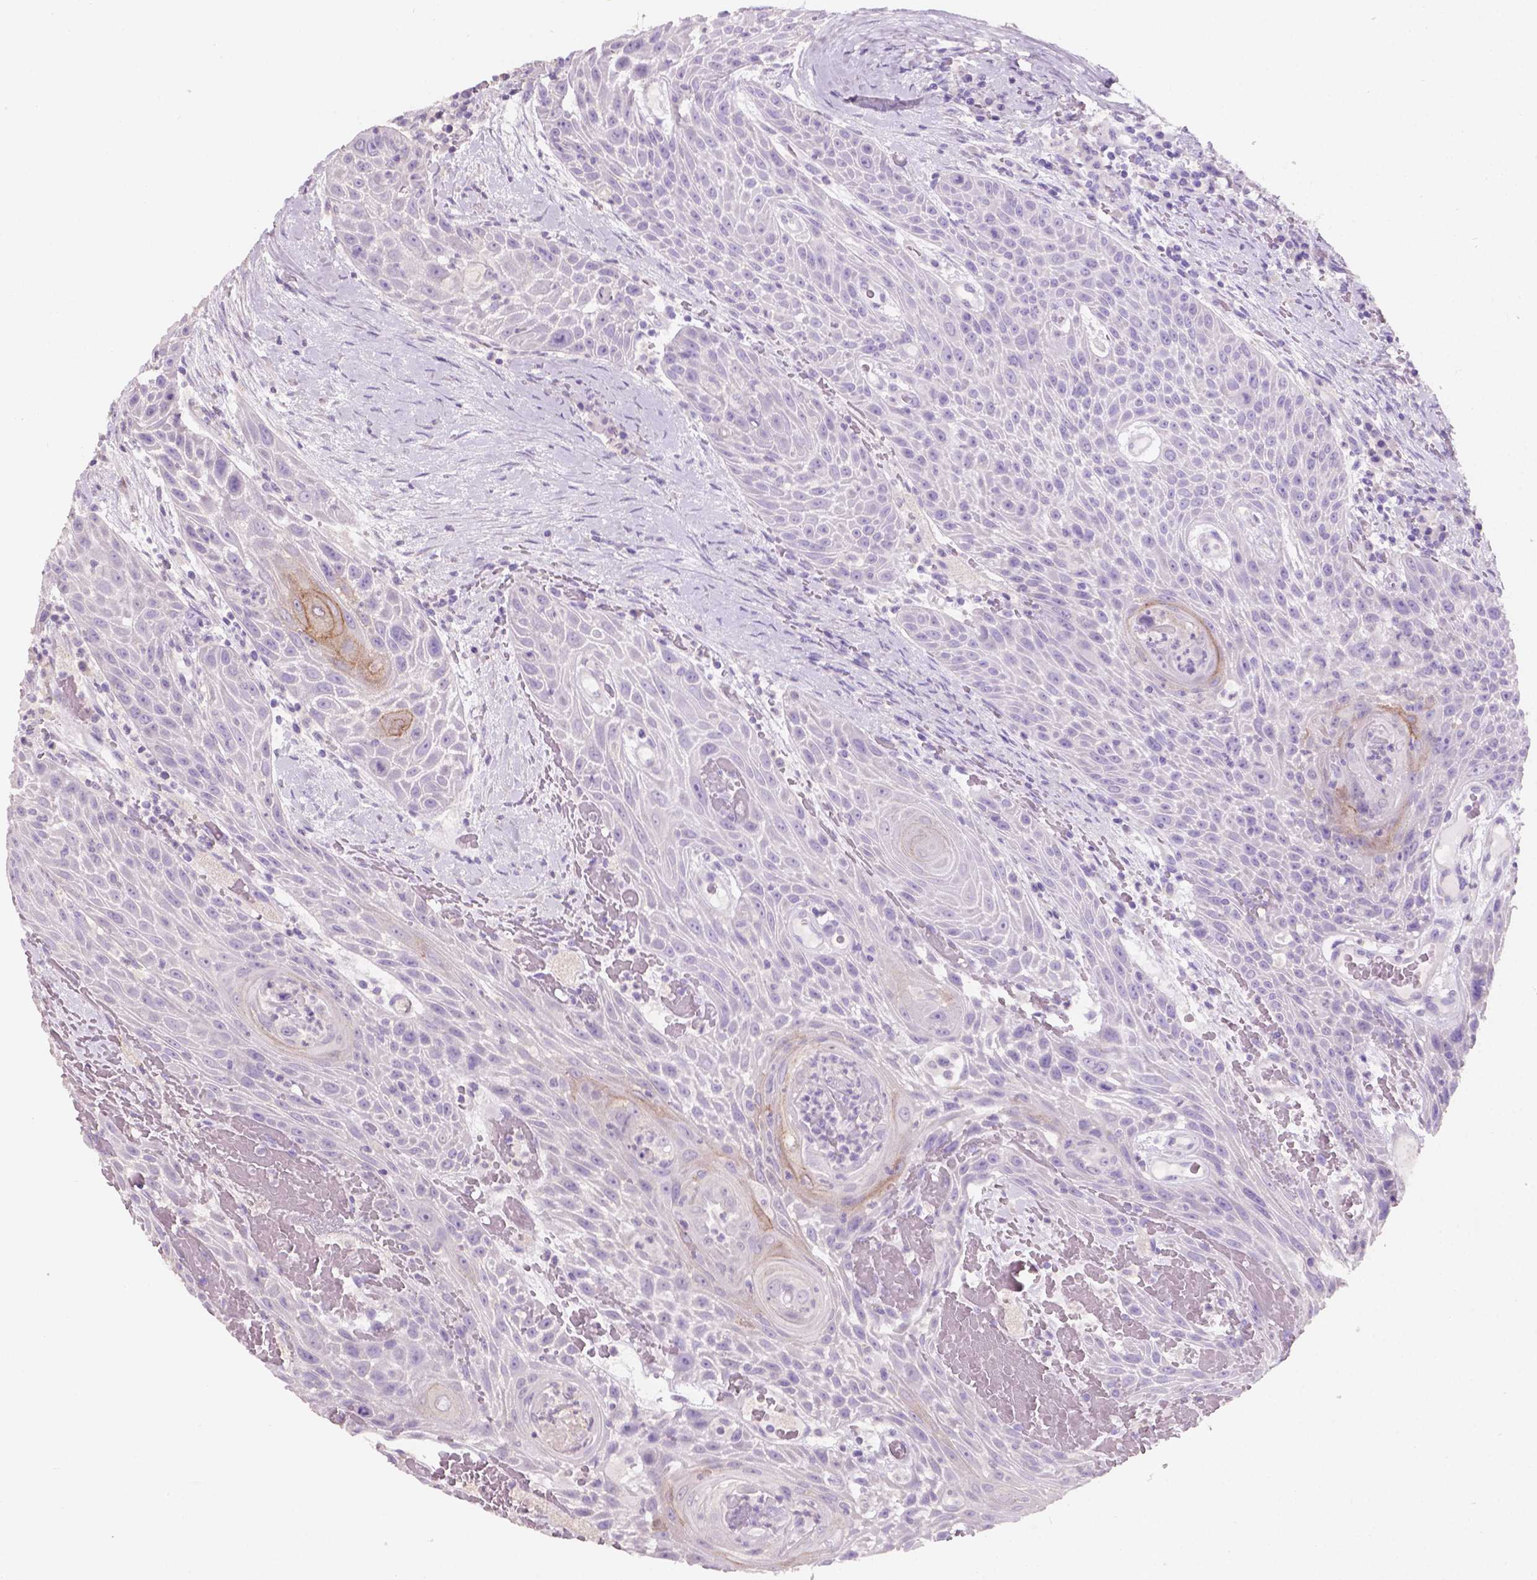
{"staining": {"intensity": "moderate", "quantity": "<25%", "location": "cytoplasmic/membranous"}, "tissue": "head and neck cancer", "cell_type": "Tumor cells", "image_type": "cancer", "snomed": [{"axis": "morphology", "description": "Squamous cell carcinoma, NOS"}, {"axis": "topography", "description": "Head-Neck"}], "caption": "Immunohistochemistry (DAB (3,3'-diaminobenzidine)) staining of squamous cell carcinoma (head and neck) shows moderate cytoplasmic/membranous protein expression in approximately <25% of tumor cells.", "gene": "SBSN", "patient": {"sex": "male", "age": 69}}